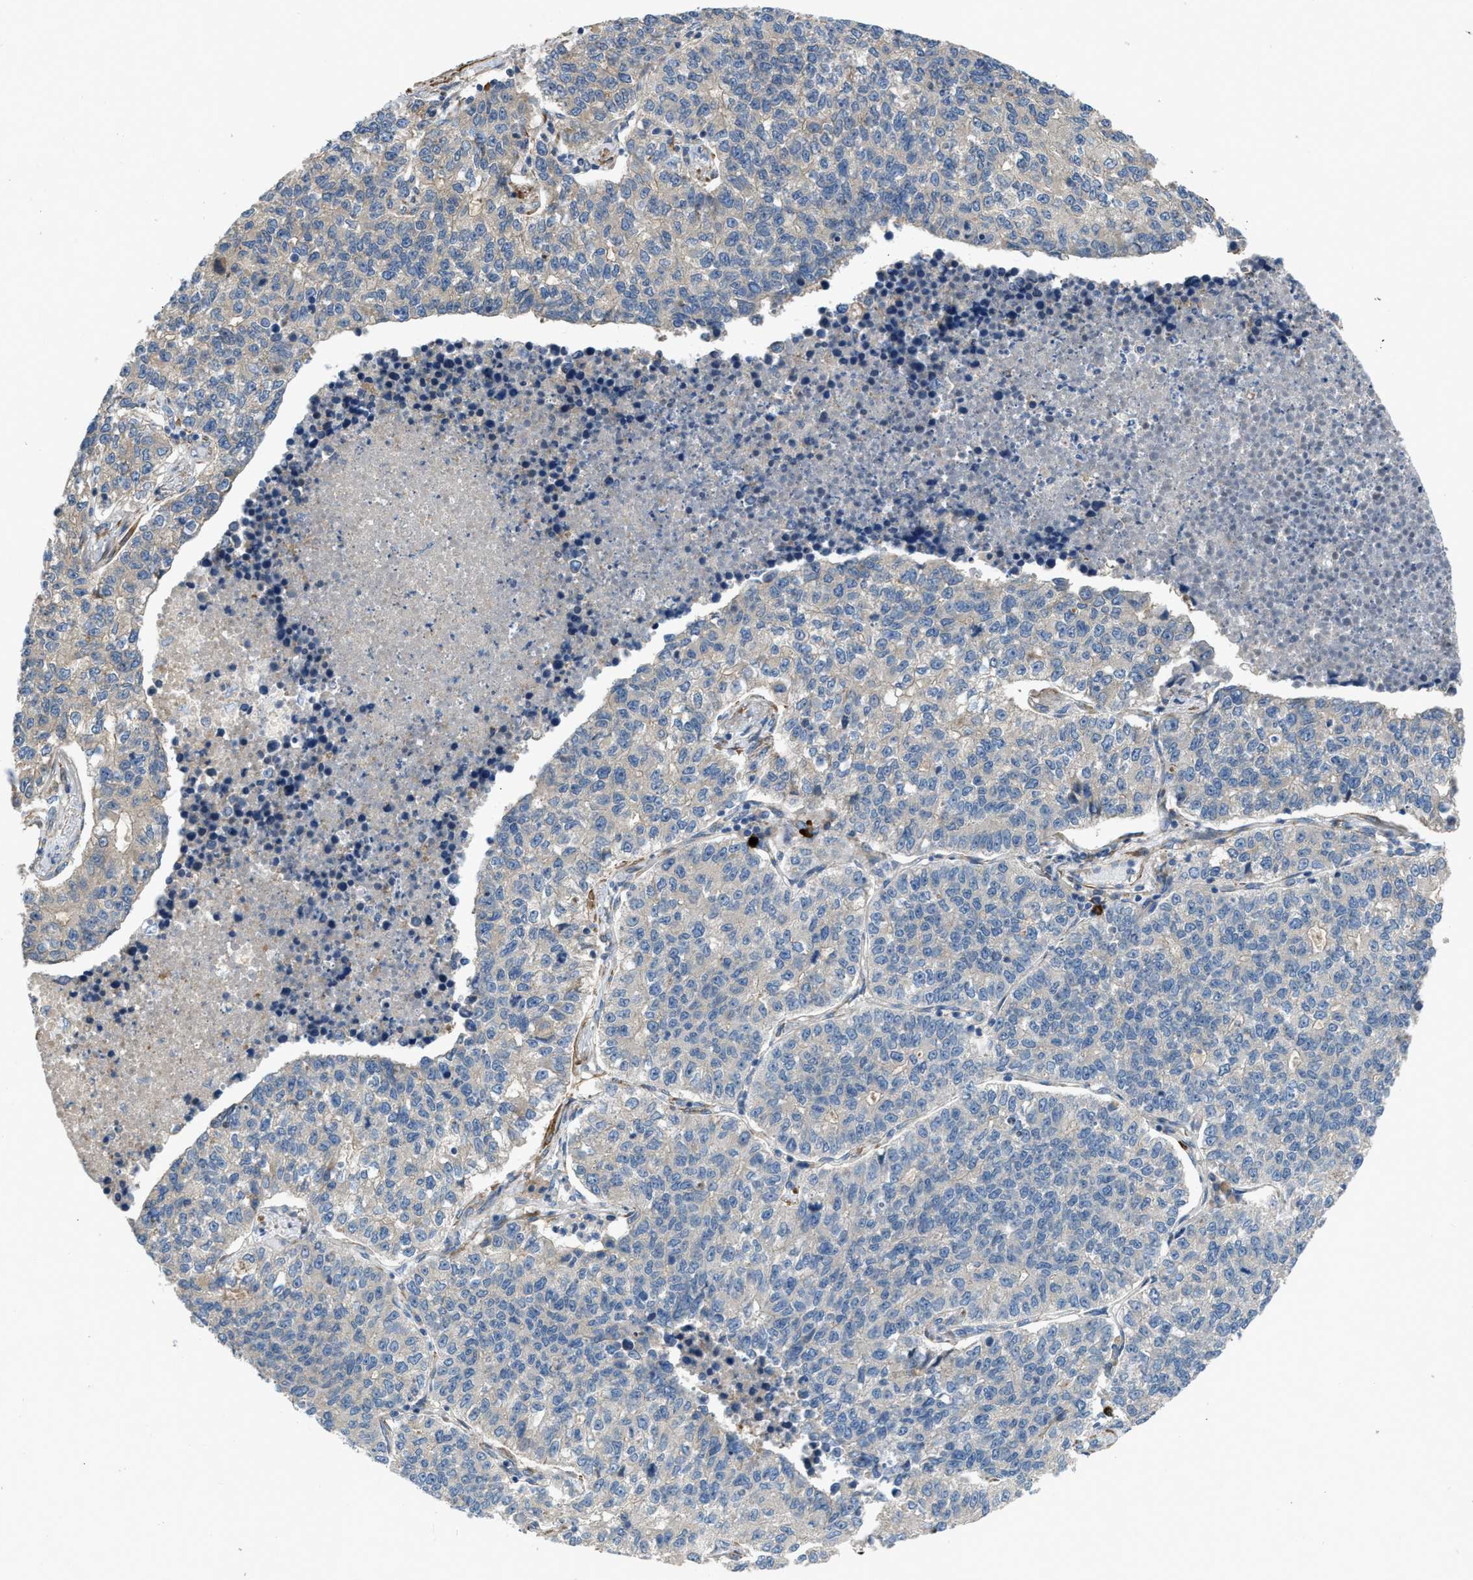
{"staining": {"intensity": "weak", "quantity": "<25%", "location": "cytoplasmic/membranous"}, "tissue": "lung cancer", "cell_type": "Tumor cells", "image_type": "cancer", "snomed": [{"axis": "morphology", "description": "Adenocarcinoma, NOS"}, {"axis": "topography", "description": "Lung"}], "caption": "The image displays no staining of tumor cells in lung cancer.", "gene": "BMPR1A", "patient": {"sex": "male", "age": 49}}